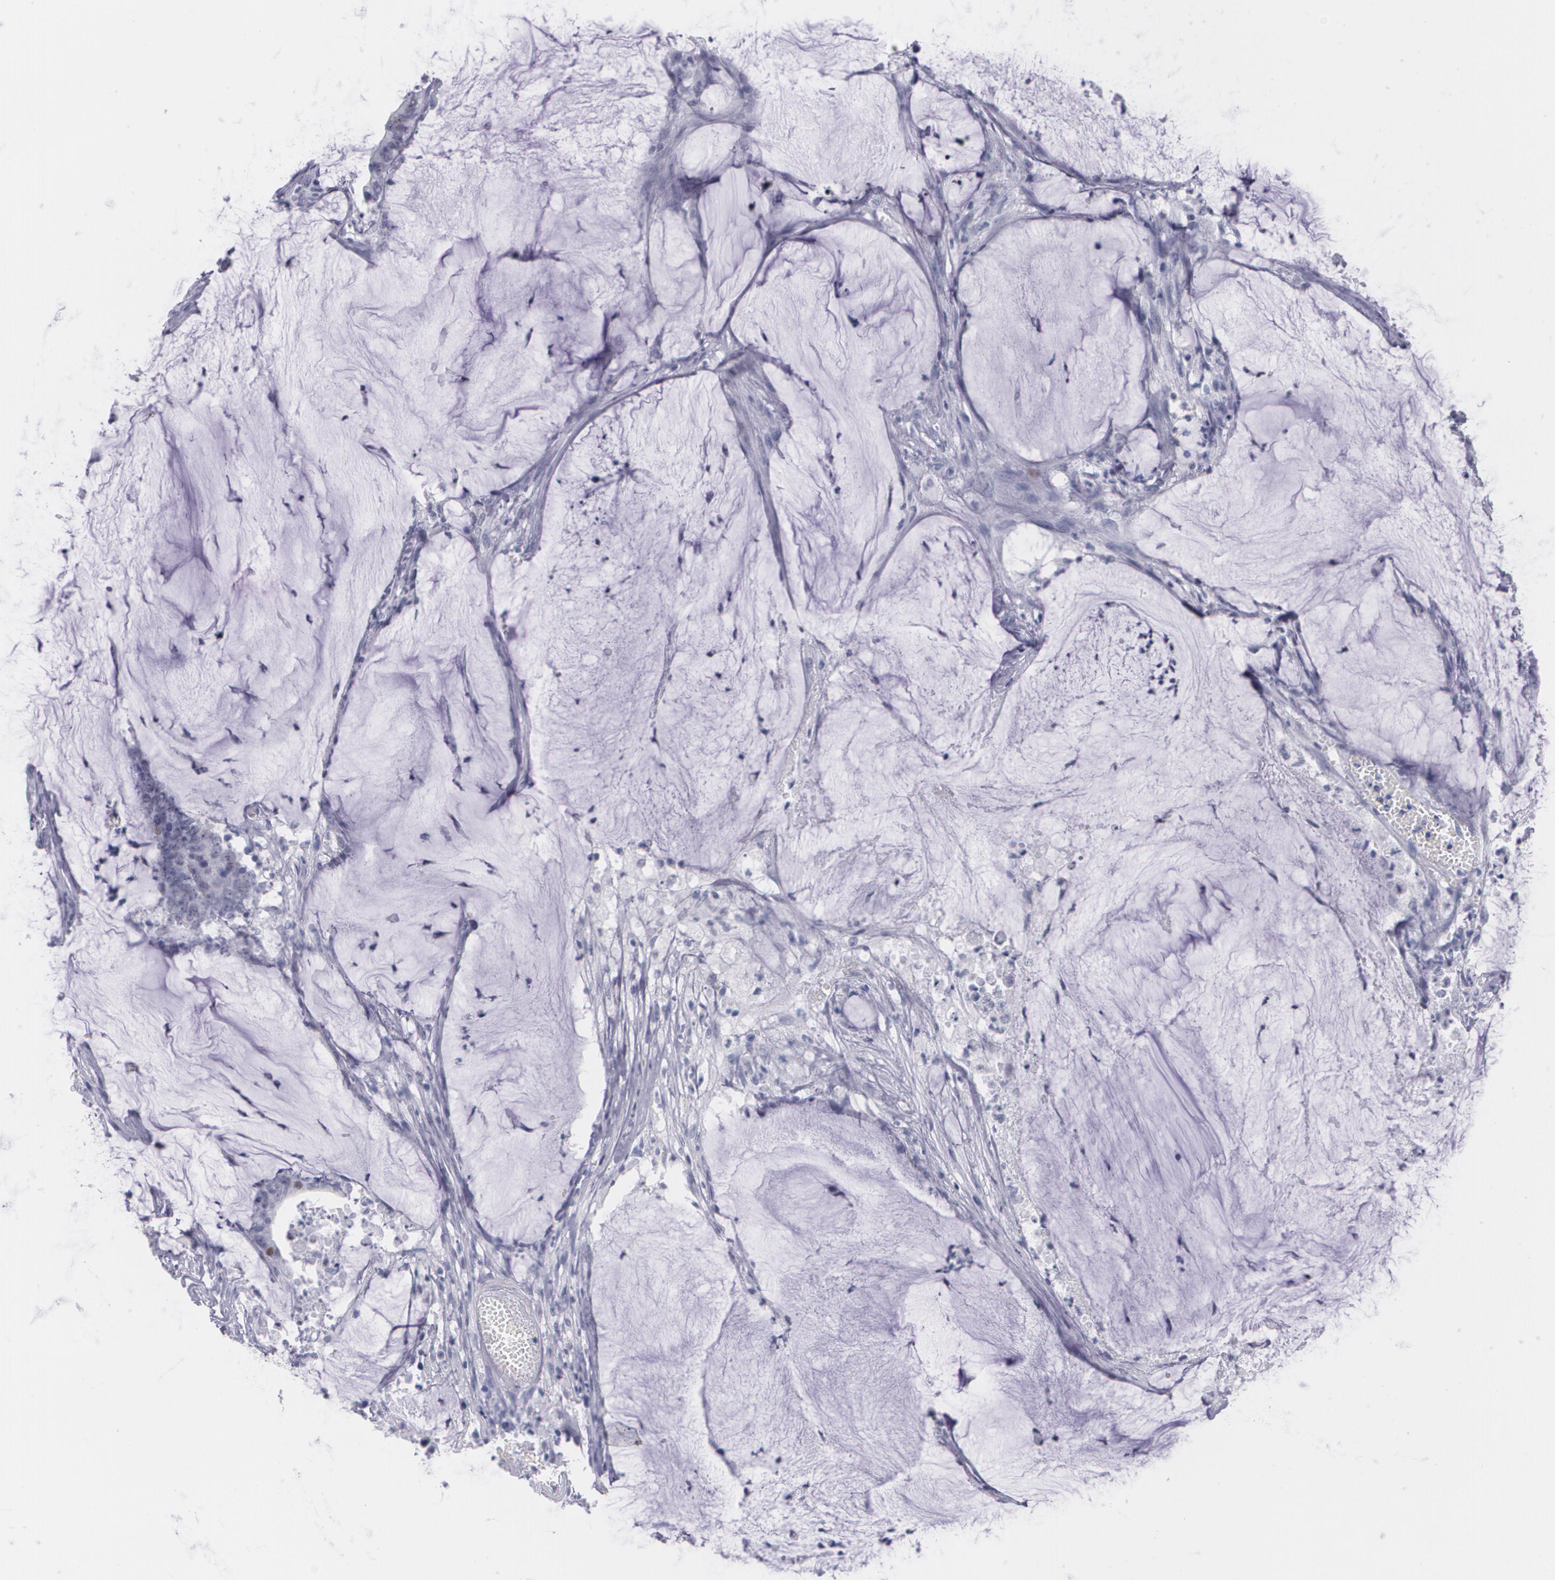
{"staining": {"intensity": "weak", "quantity": "<25%", "location": "nuclear"}, "tissue": "colorectal cancer", "cell_type": "Tumor cells", "image_type": "cancer", "snomed": [{"axis": "morphology", "description": "Adenocarcinoma, NOS"}, {"axis": "topography", "description": "Rectum"}], "caption": "IHC of human colorectal cancer demonstrates no staining in tumor cells.", "gene": "TP53", "patient": {"sex": "female", "age": 66}}